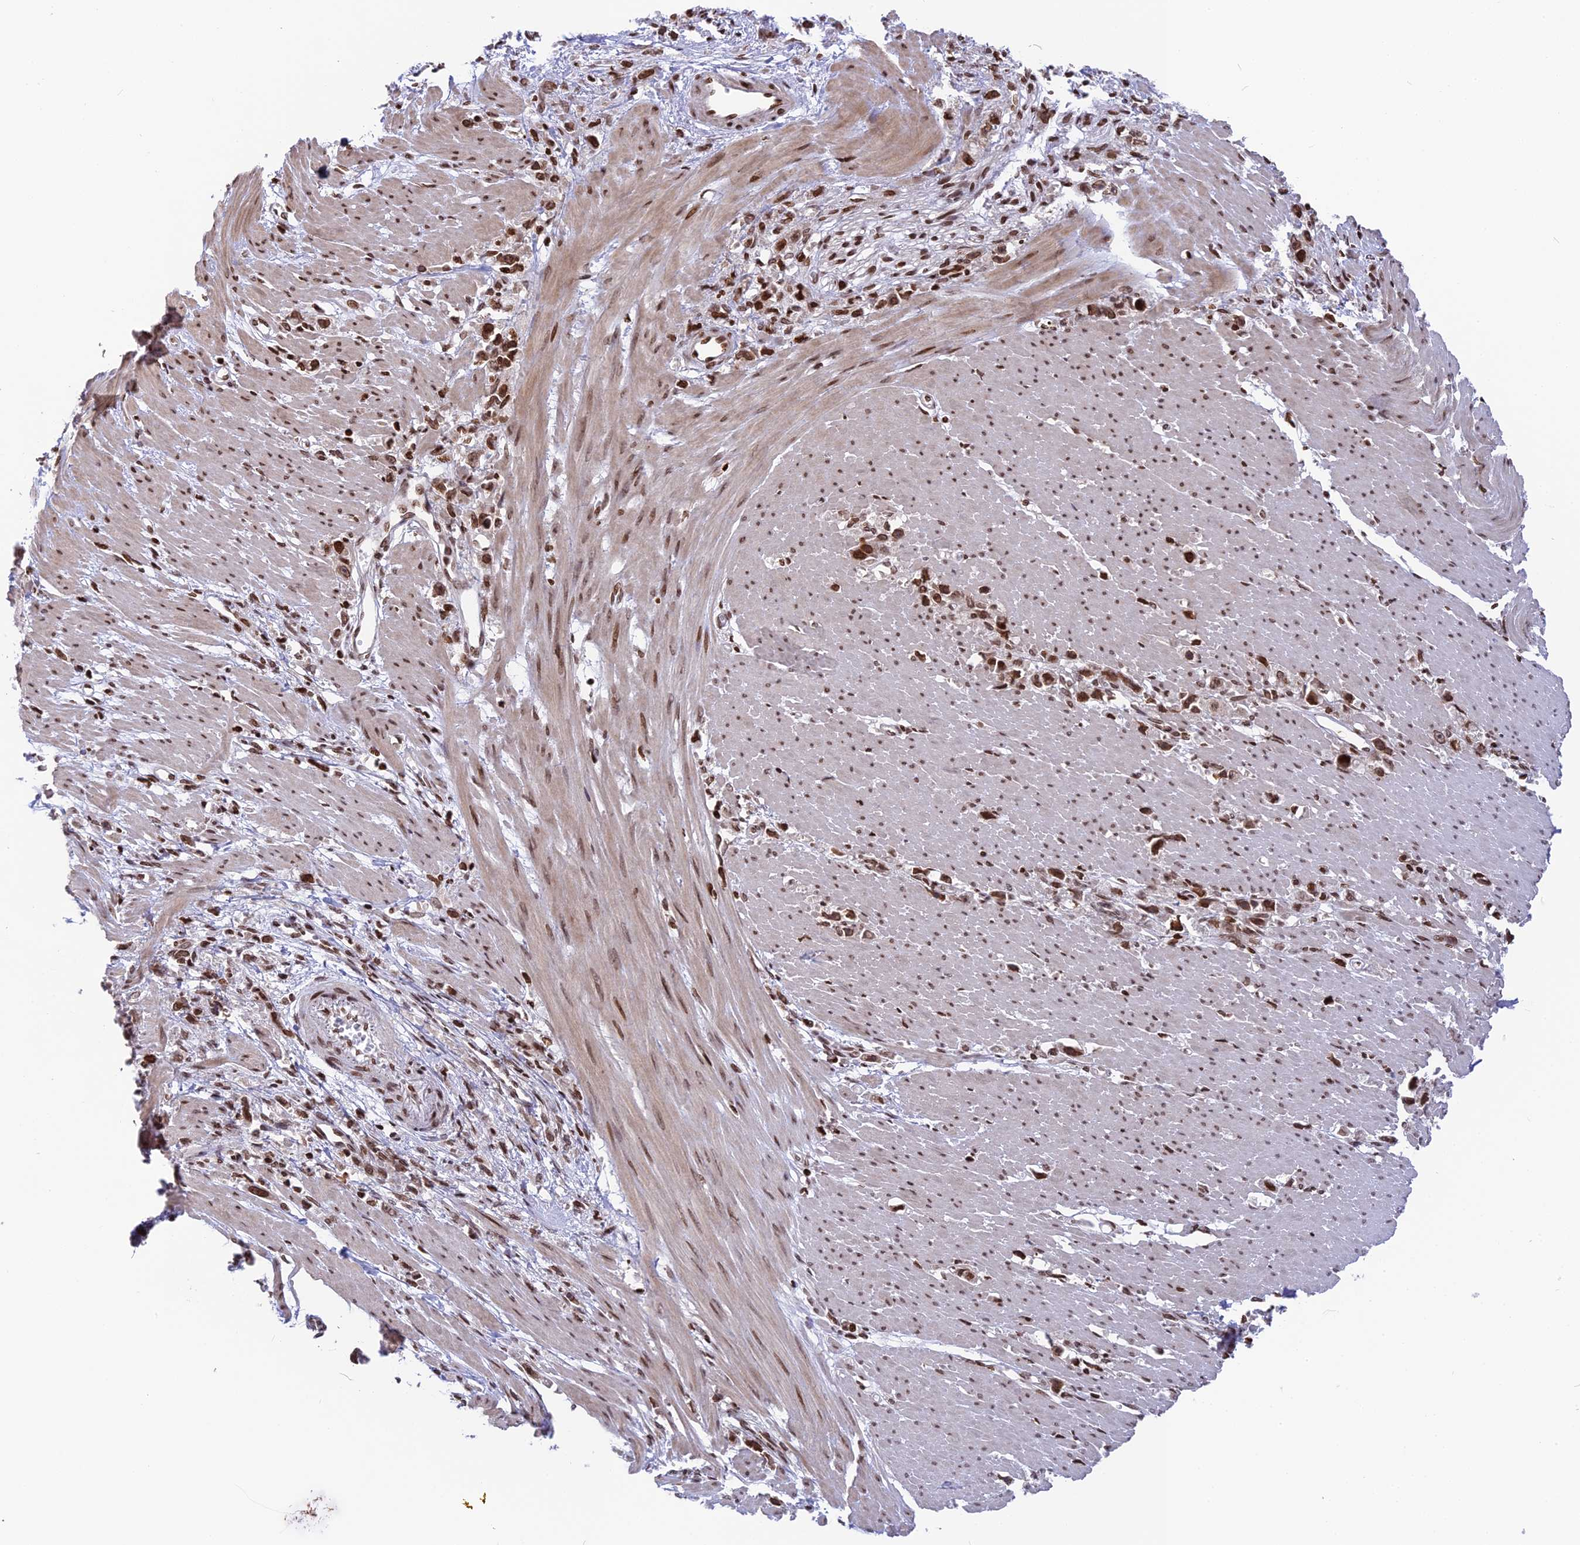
{"staining": {"intensity": "moderate", "quantity": ">75%", "location": "nuclear"}, "tissue": "stomach cancer", "cell_type": "Tumor cells", "image_type": "cancer", "snomed": [{"axis": "morphology", "description": "Adenocarcinoma, NOS"}, {"axis": "topography", "description": "Stomach"}], "caption": "Immunohistochemistry (IHC) image of neoplastic tissue: stomach cancer stained using immunohistochemistry reveals medium levels of moderate protein expression localized specifically in the nuclear of tumor cells, appearing as a nuclear brown color.", "gene": "TET2", "patient": {"sex": "female", "age": 59}}